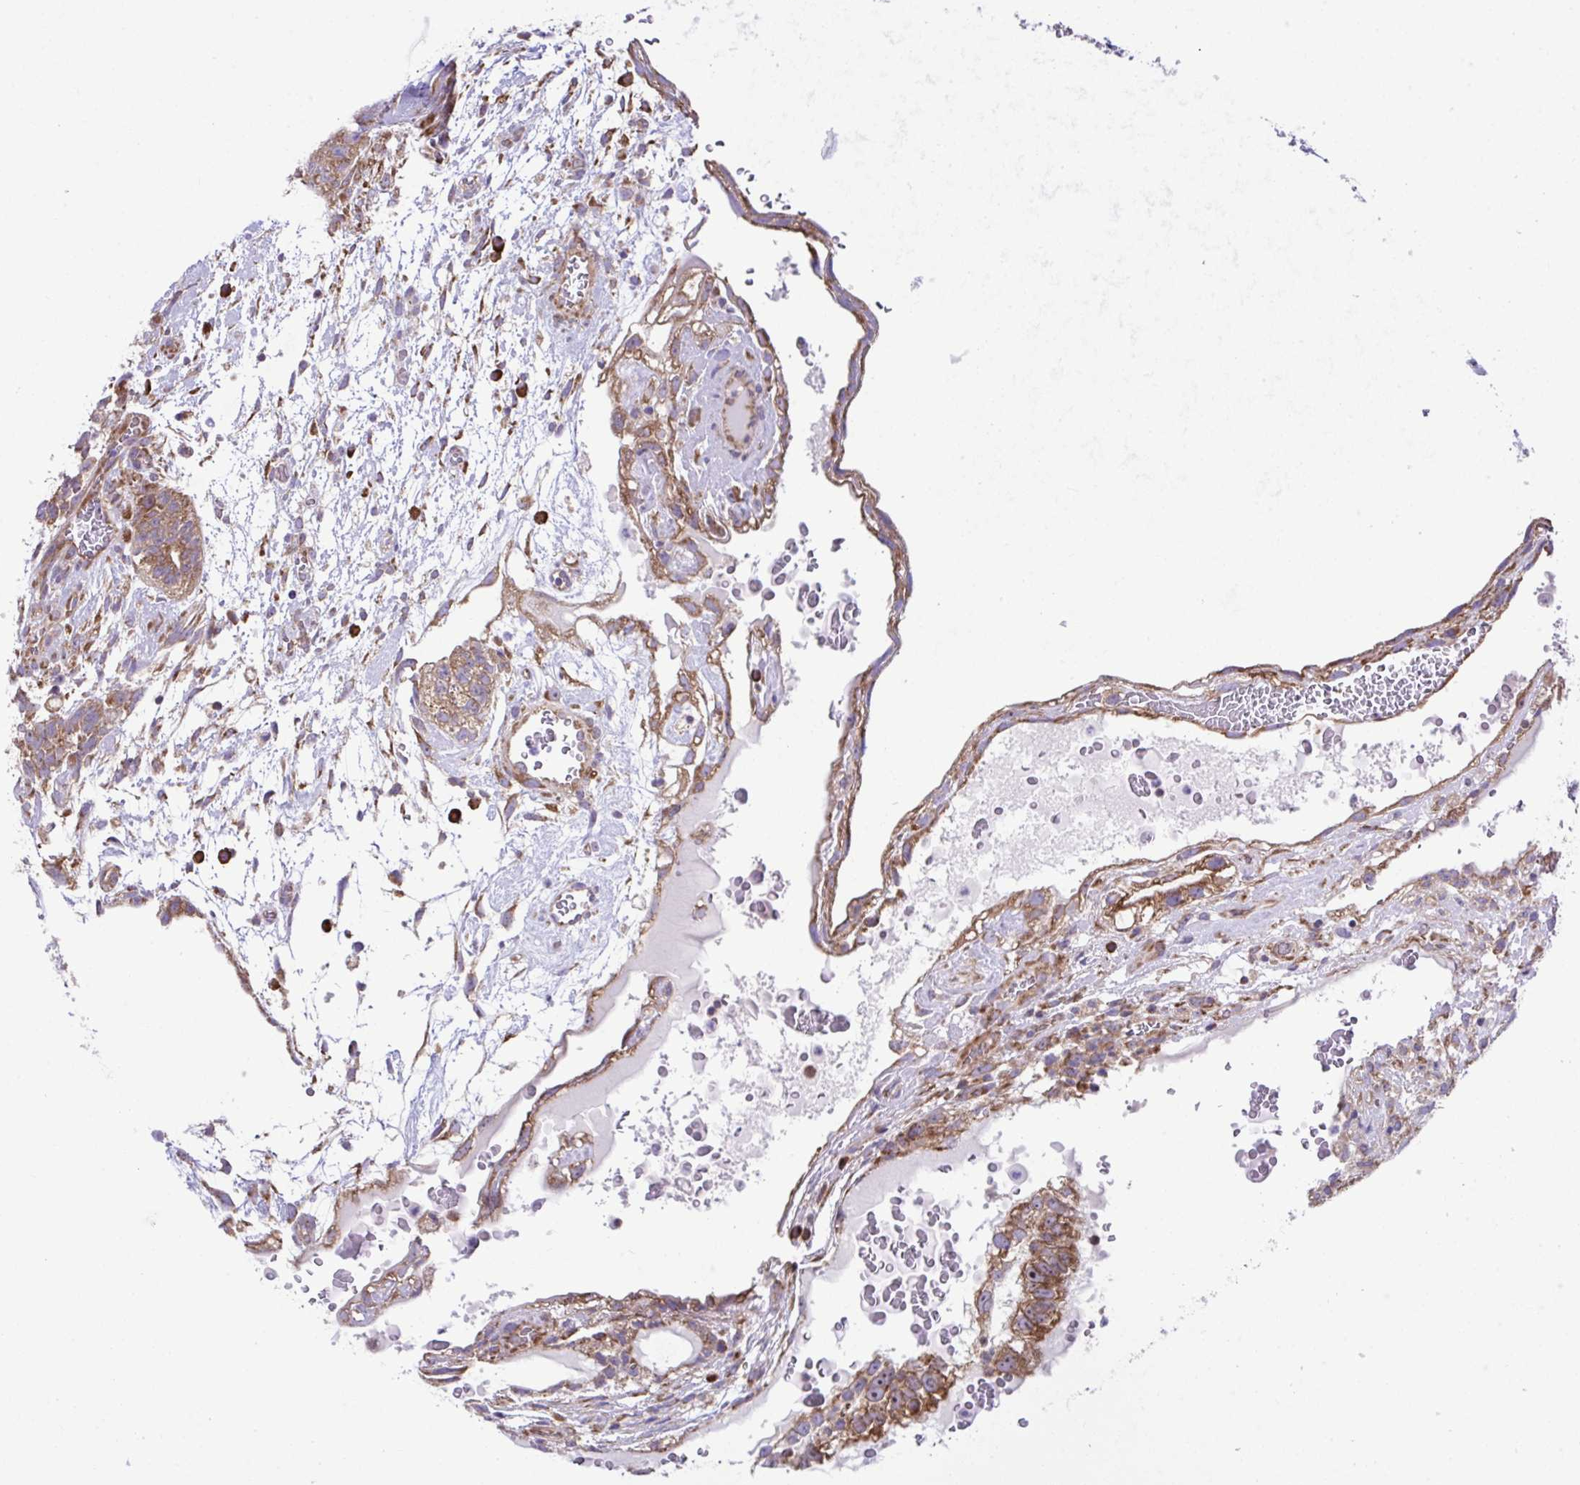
{"staining": {"intensity": "moderate", "quantity": ">75%", "location": "cytoplasmic/membranous"}, "tissue": "testis cancer", "cell_type": "Tumor cells", "image_type": "cancer", "snomed": [{"axis": "morphology", "description": "Carcinoma, Embryonal, NOS"}, {"axis": "topography", "description": "Testis"}], "caption": "This is a photomicrograph of immunohistochemistry staining of testis embryonal carcinoma, which shows moderate expression in the cytoplasmic/membranous of tumor cells.", "gene": "RPL7", "patient": {"sex": "male", "age": 32}}